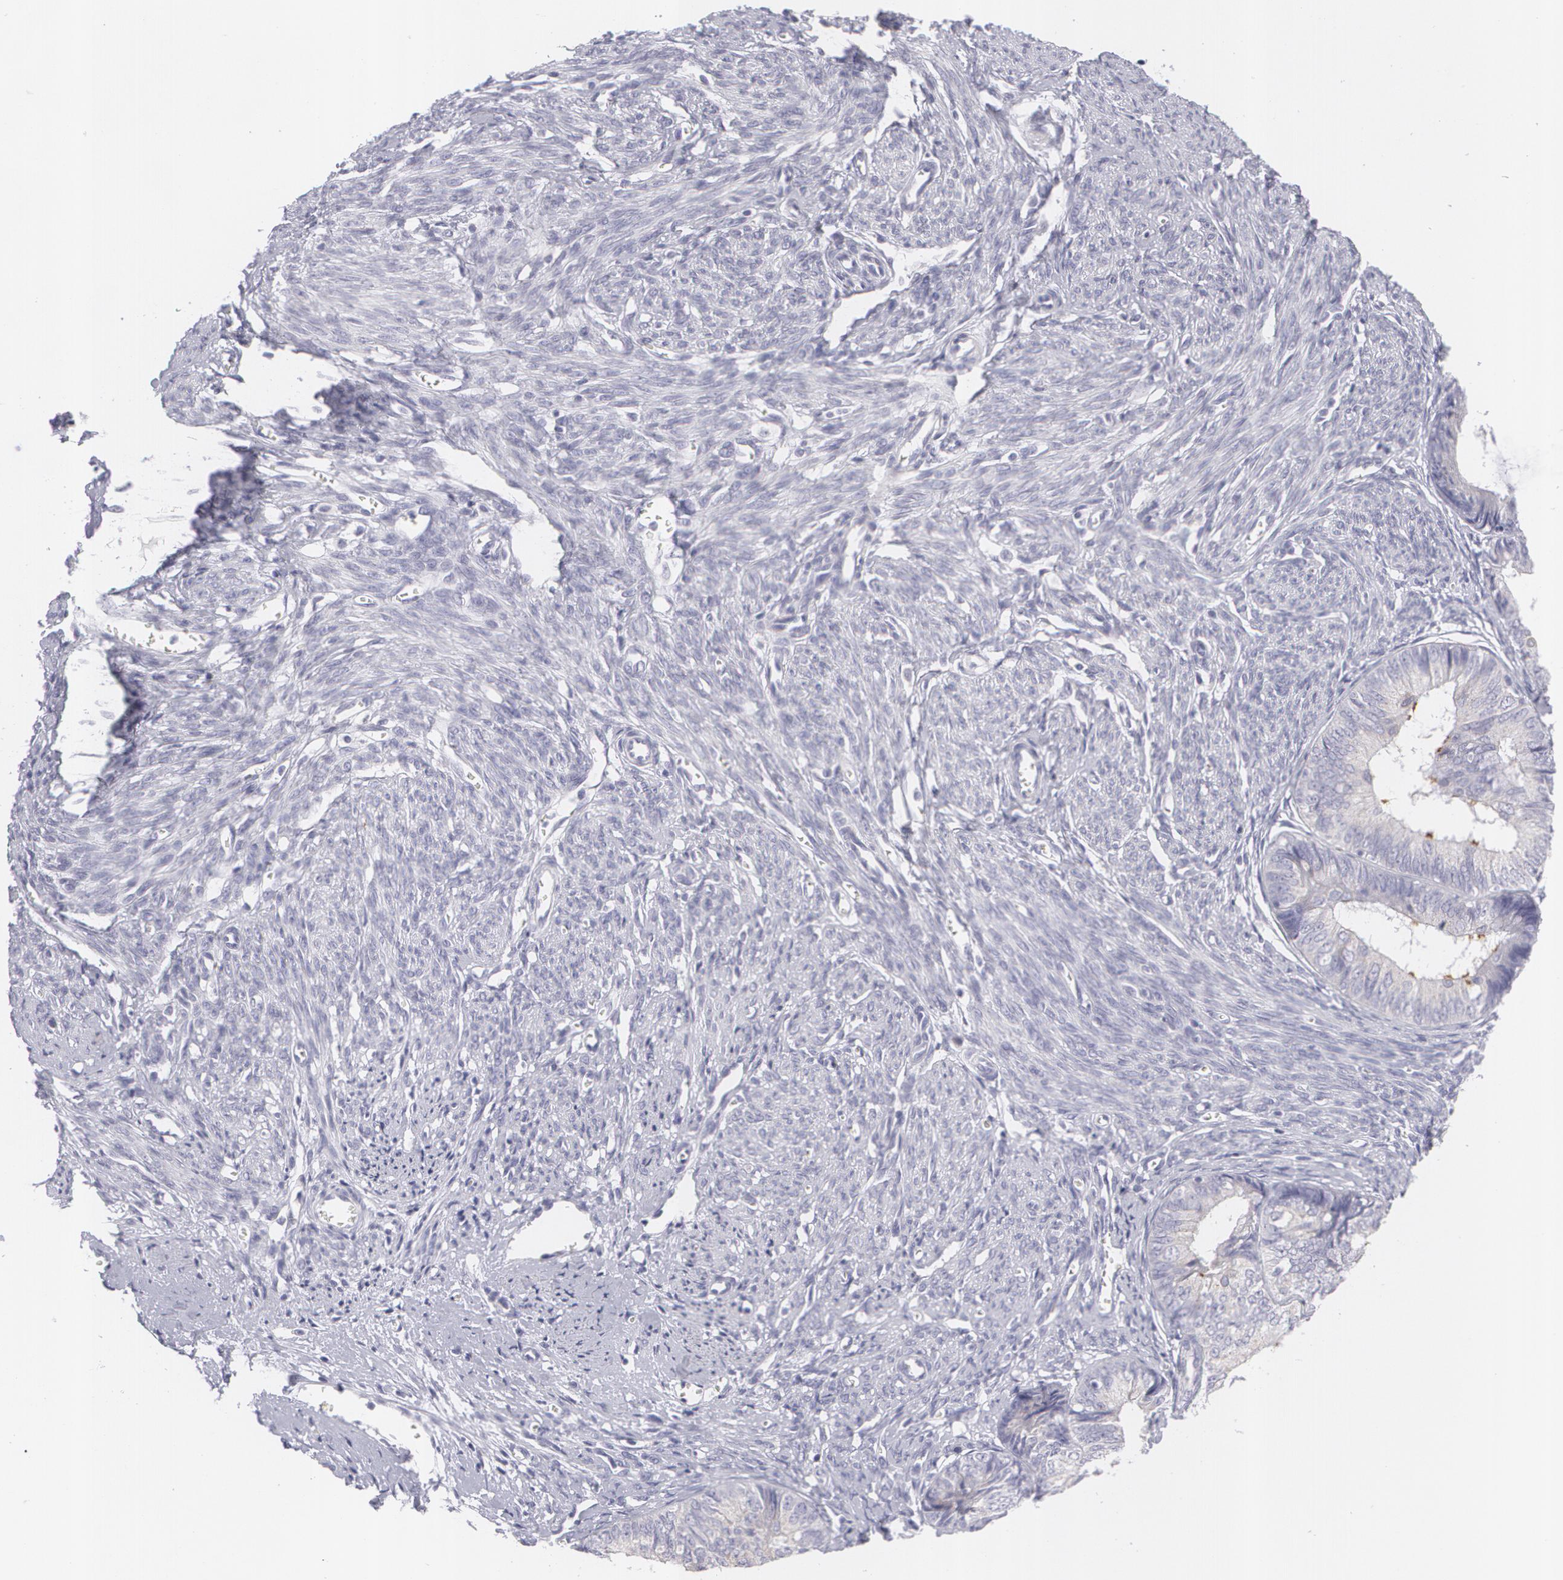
{"staining": {"intensity": "negative", "quantity": "none", "location": "none"}, "tissue": "endometrial cancer", "cell_type": "Tumor cells", "image_type": "cancer", "snomed": [{"axis": "morphology", "description": "Adenocarcinoma, NOS"}, {"axis": "topography", "description": "Endometrium"}], "caption": "Immunohistochemistry (IHC) image of endometrial adenocarcinoma stained for a protein (brown), which demonstrates no expression in tumor cells.", "gene": "MBNL3", "patient": {"sex": "female", "age": 66}}